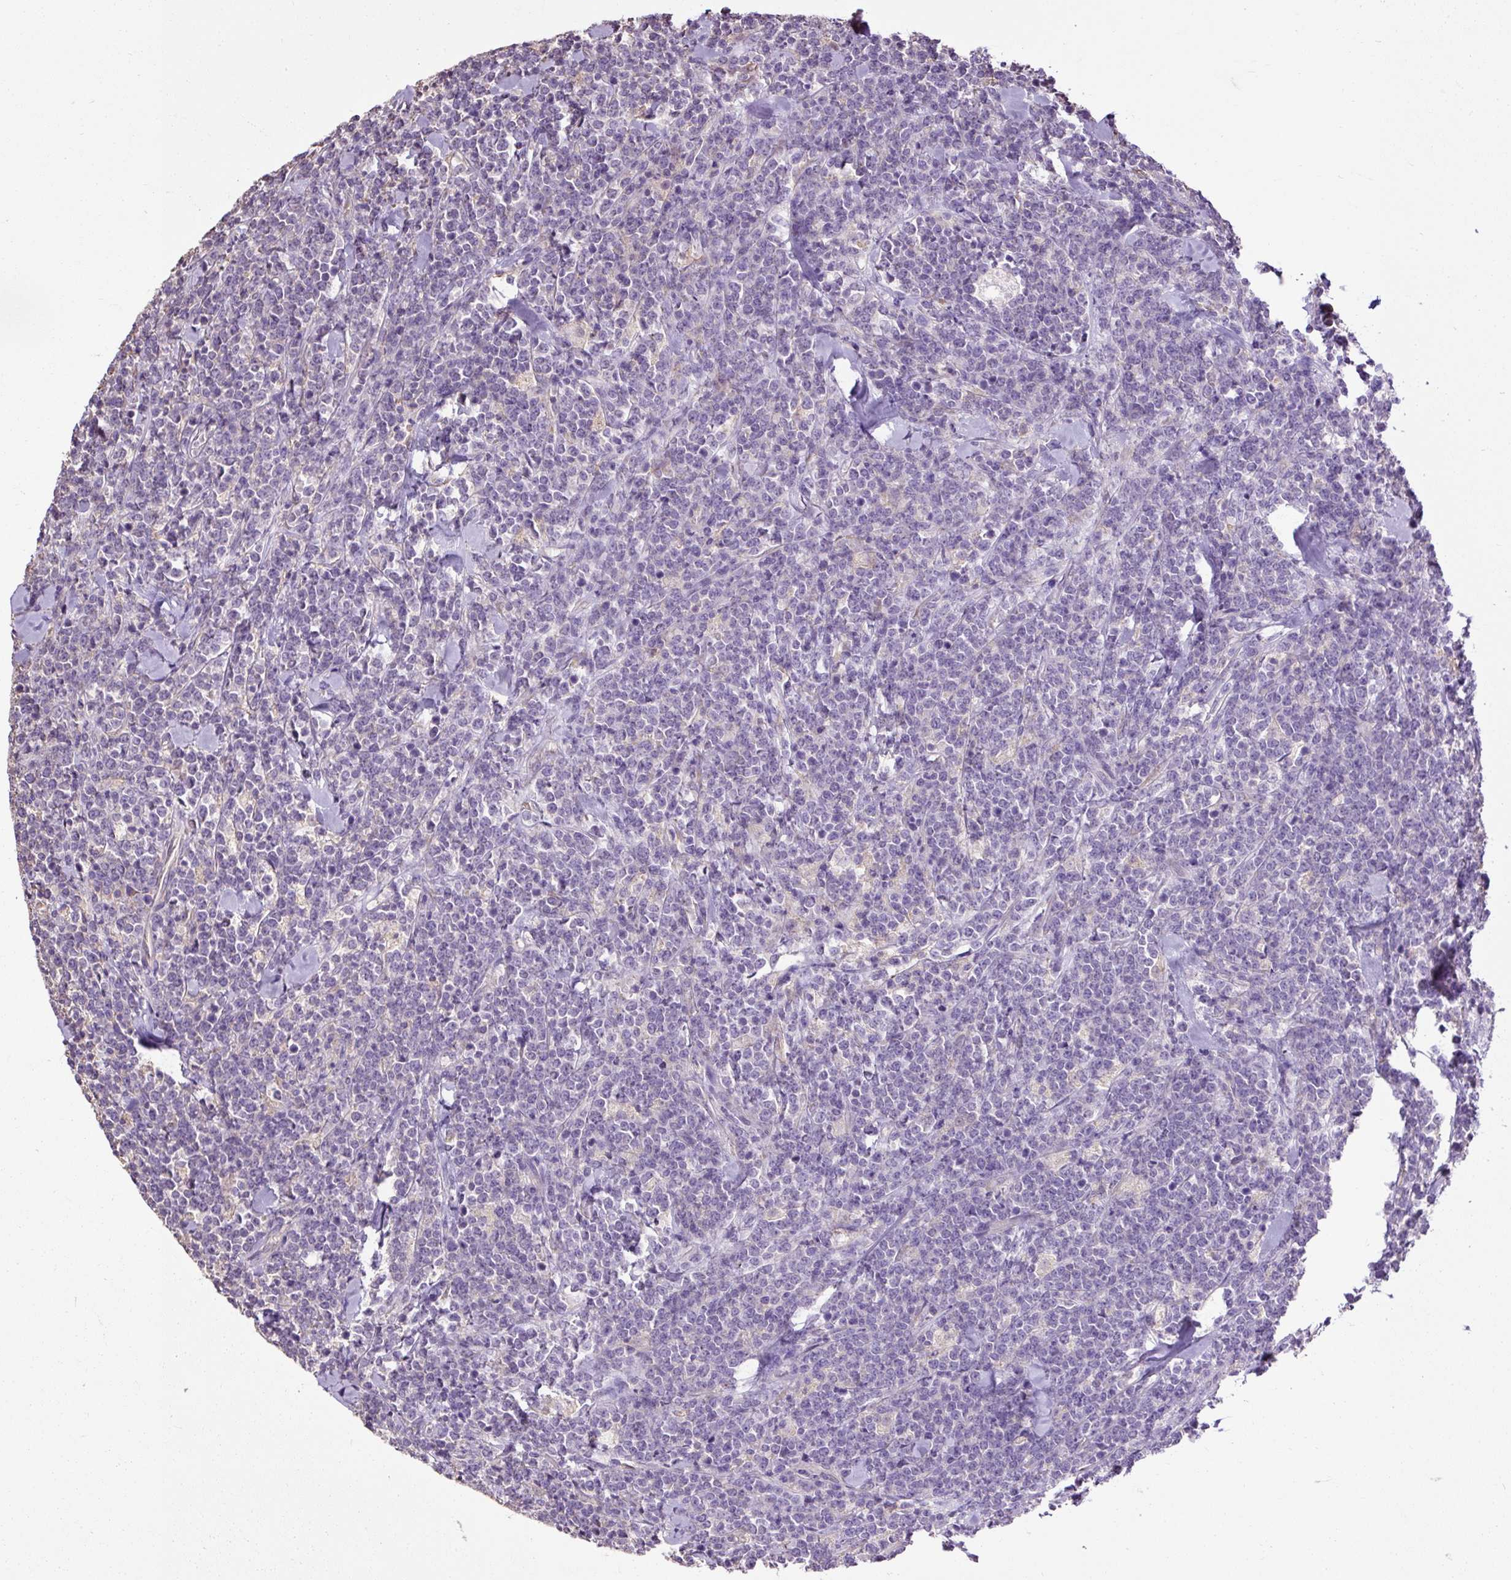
{"staining": {"intensity": "negative", "quantity": "none", "location": "none"}, "tissue": "lymphoma", "cell_type": "Tumor cells", "image_type": "cancer", "snomed": [{"axis": "morphology", "description": "Malignant lymphoma, non-Hodgkin's type, High grade"}, {"axis": "topography", "description": "Small intestine"}, {"axis": "topography", "description": "Colon"}], "caption": "High magnification brightfield microscopy of lymphoma stained with DAB (3,3'-diaminobenzidine) (brown) and counterstained with hematoxylin (blue): tumor cells show no significant positivity. (IHC, brightfield microscopy, high magnification).", "gene": "PDIA2", "patient": {"sex": "male", "age": 8}}